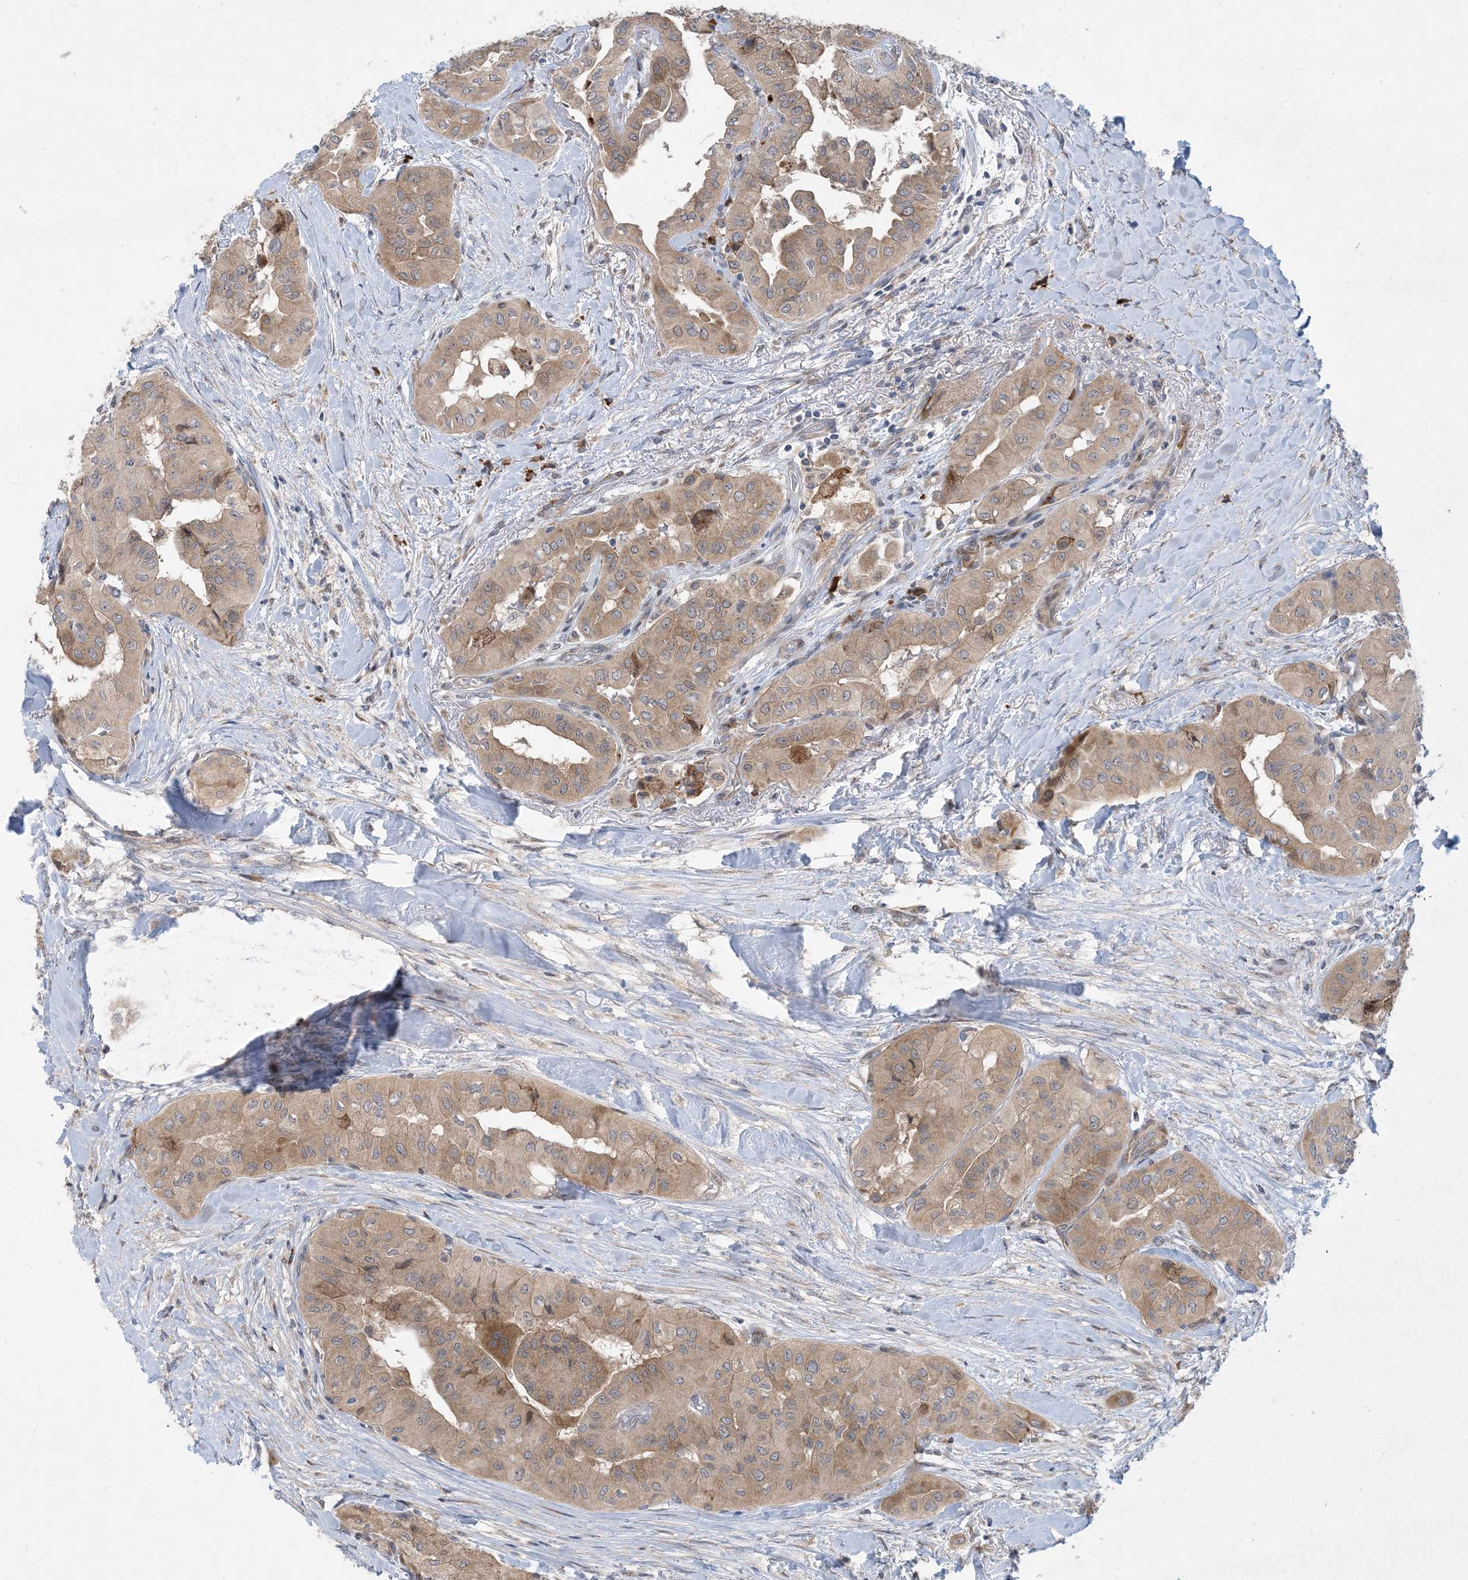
{"staining": {"intensity": "weak", "quantity": ">75%", "location": "cytoplasmic/membranous"}, "tissue": "thyroid cancer", "cell_type": "Tumor cells", "image_type": "cancer", "snomed": [{"axis": "morphology", "description": "Papillary adenocarcinoma, NOS"}, {"axis": "topography", "description": "Thyroid gland"}], "caption": "An immunohistochemistry (IHC) micrograph of tumor tissue is shown. Protein staining in brown shows weak cytoplasmic/membranous positivity in thyroid cancer within tumor cells. (brown staining indicates protein expression, while blue staining denotes nuclei).", "gene": "PHOSPHO2", "patient": {"sex": "female", "age": 59}}